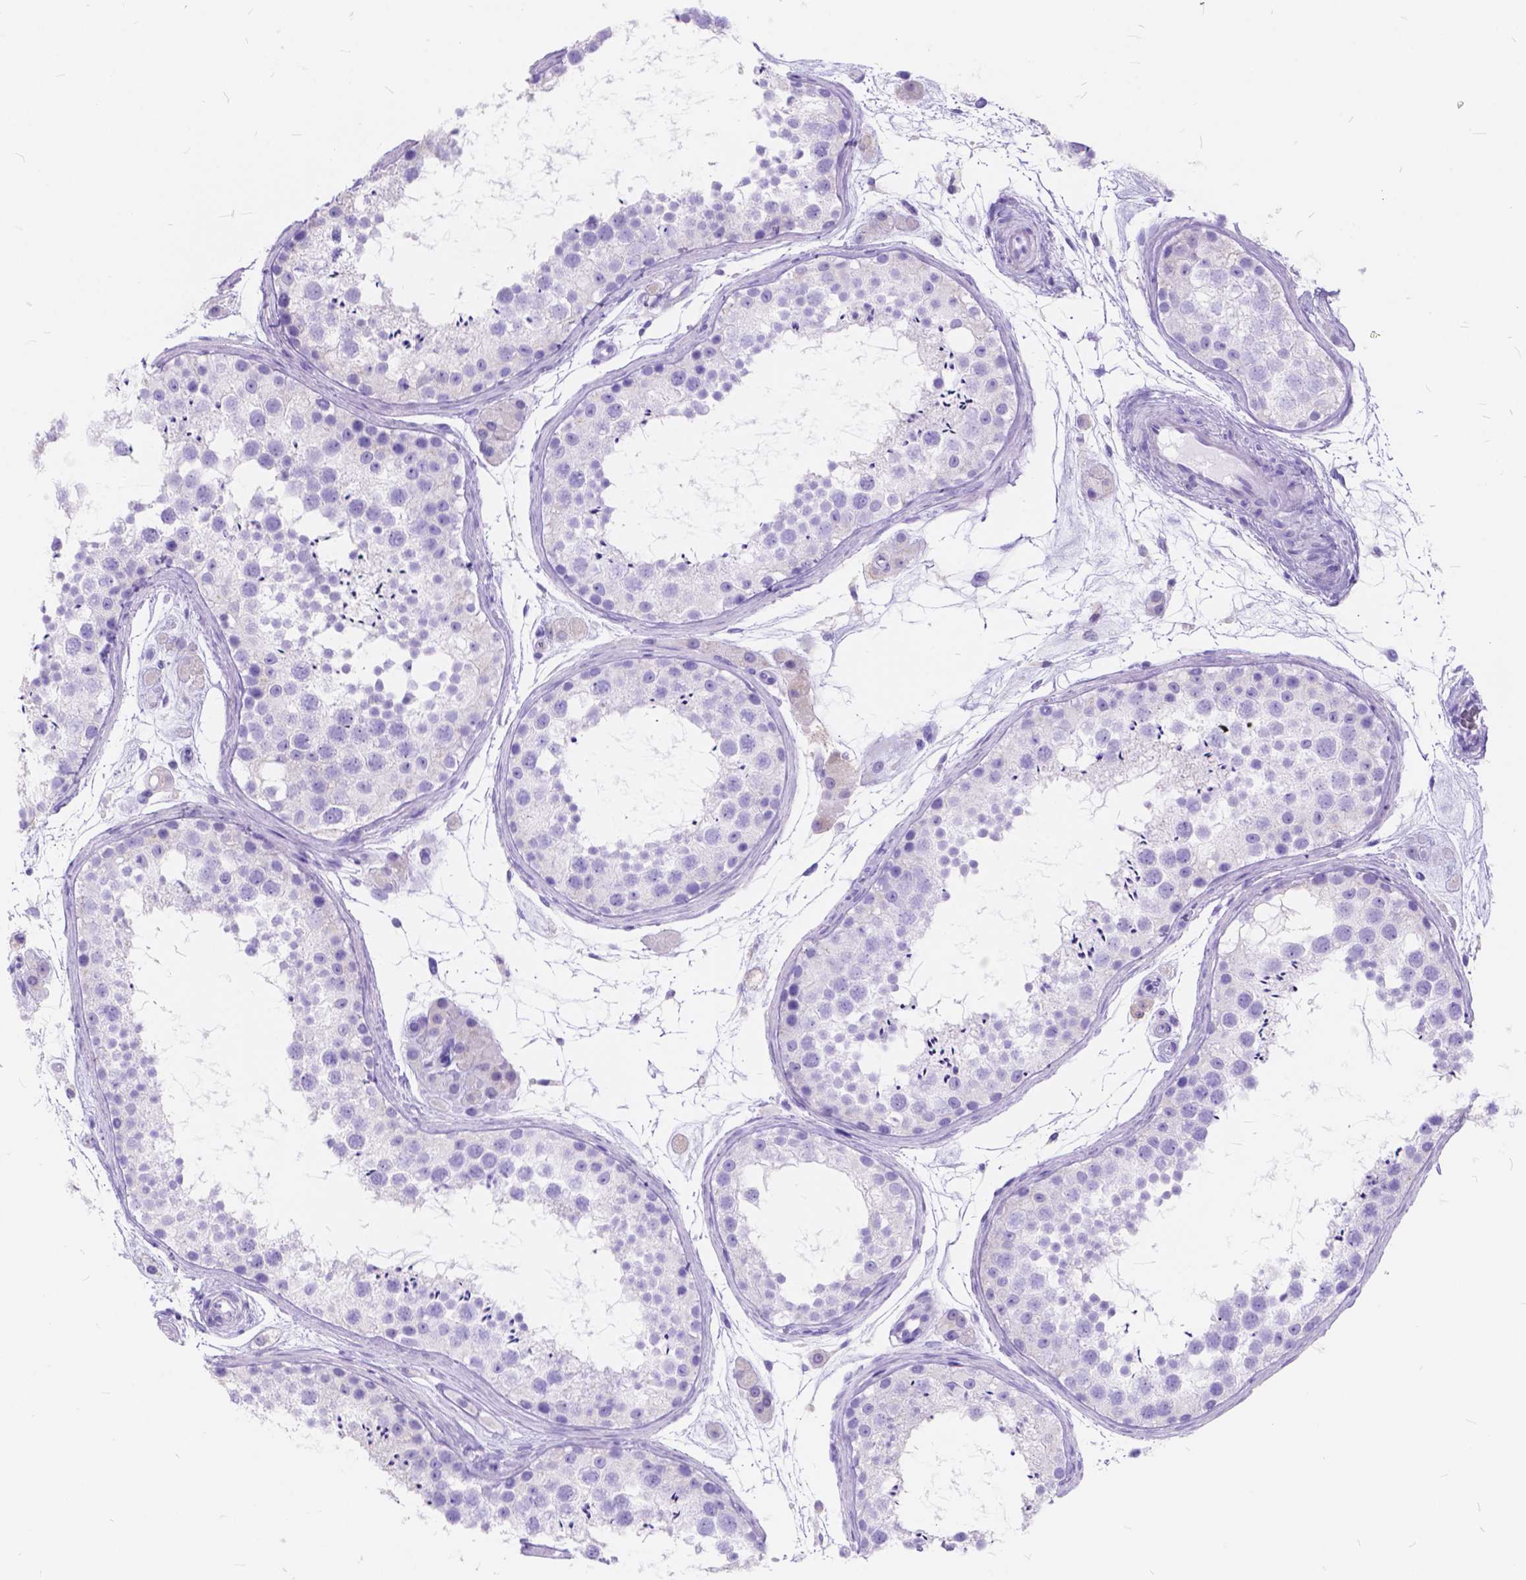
{"staining": {"intensity": "negative", "quantity": "none", "location": "none"}, "tissue": "testis", "cell_type": "Cells in seminiferous ducts", "image_type": "normal", "snomed": [{"axis": "morphology", "description": "Normal tissue, NOS"}, {"axis": "topography", "description": "Testis"}], "caption": "Immunohistochemistry (IHC) photomicrograph of unremarkable testis stained for a protein (brown), which exhibits no expression in cells in seminiferous ducts.", "gene": "FOXL2", "patient": {"sex": "male", "age": 41}}